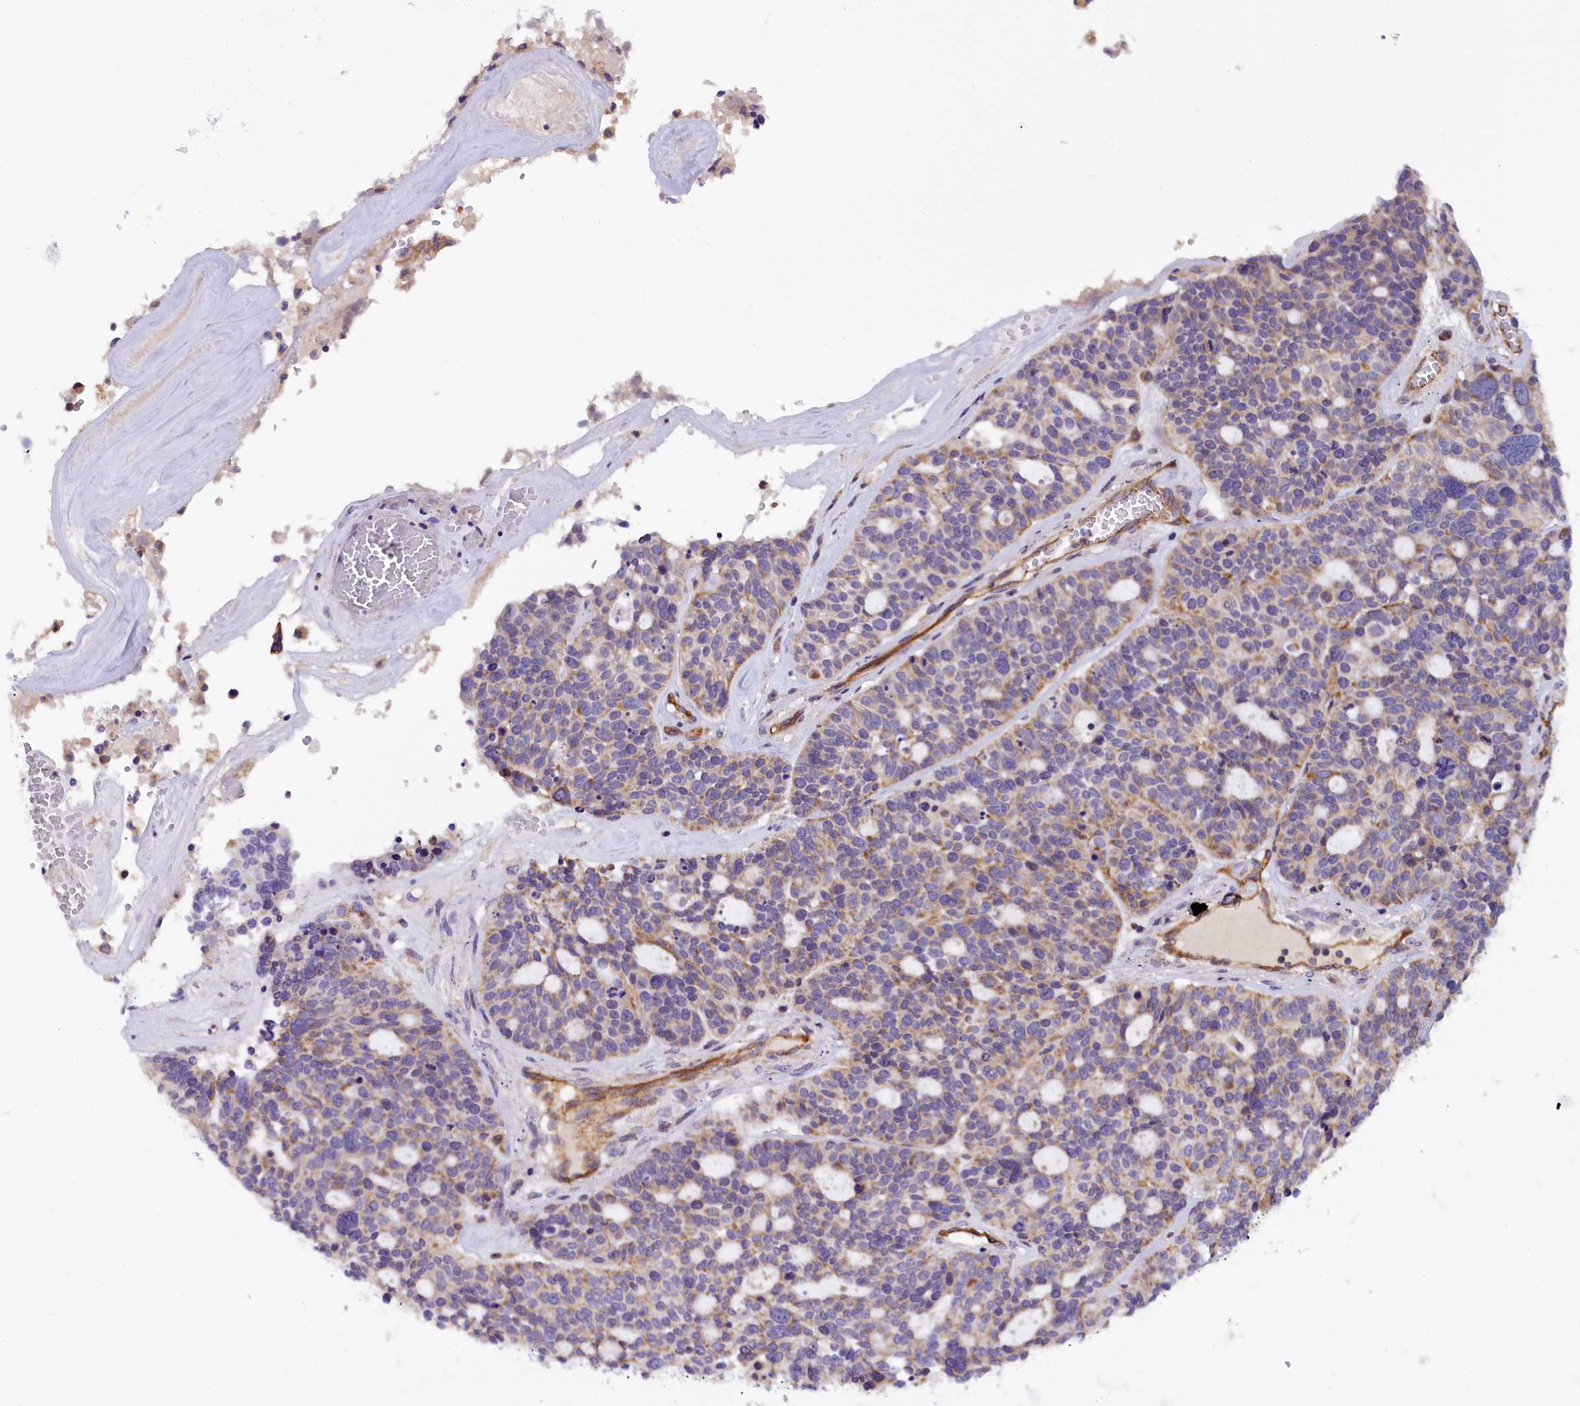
{"staining": {"intensity": "weak", "quantity": "25%-75%", "location": "cytoplasmic/membranous"}, "tissue": "ovarian cancer", "cell_type": "Tumor cells", "image_type": "cancer", "snomed": [{"axis": "morphology", "description": "Cystadenocarcinoma, serous, NOS"}, {"axis": "topography", "description": "Ovary"}], "caption": "About 25%-75% of tumor cells in ovarian cancer reveal weak cytoplasmic/membranous protein staining as visualized by brown immunohistochemical staining.", "gene": "DNAJB9", "patient": {"sex": "female", "age": 59}}